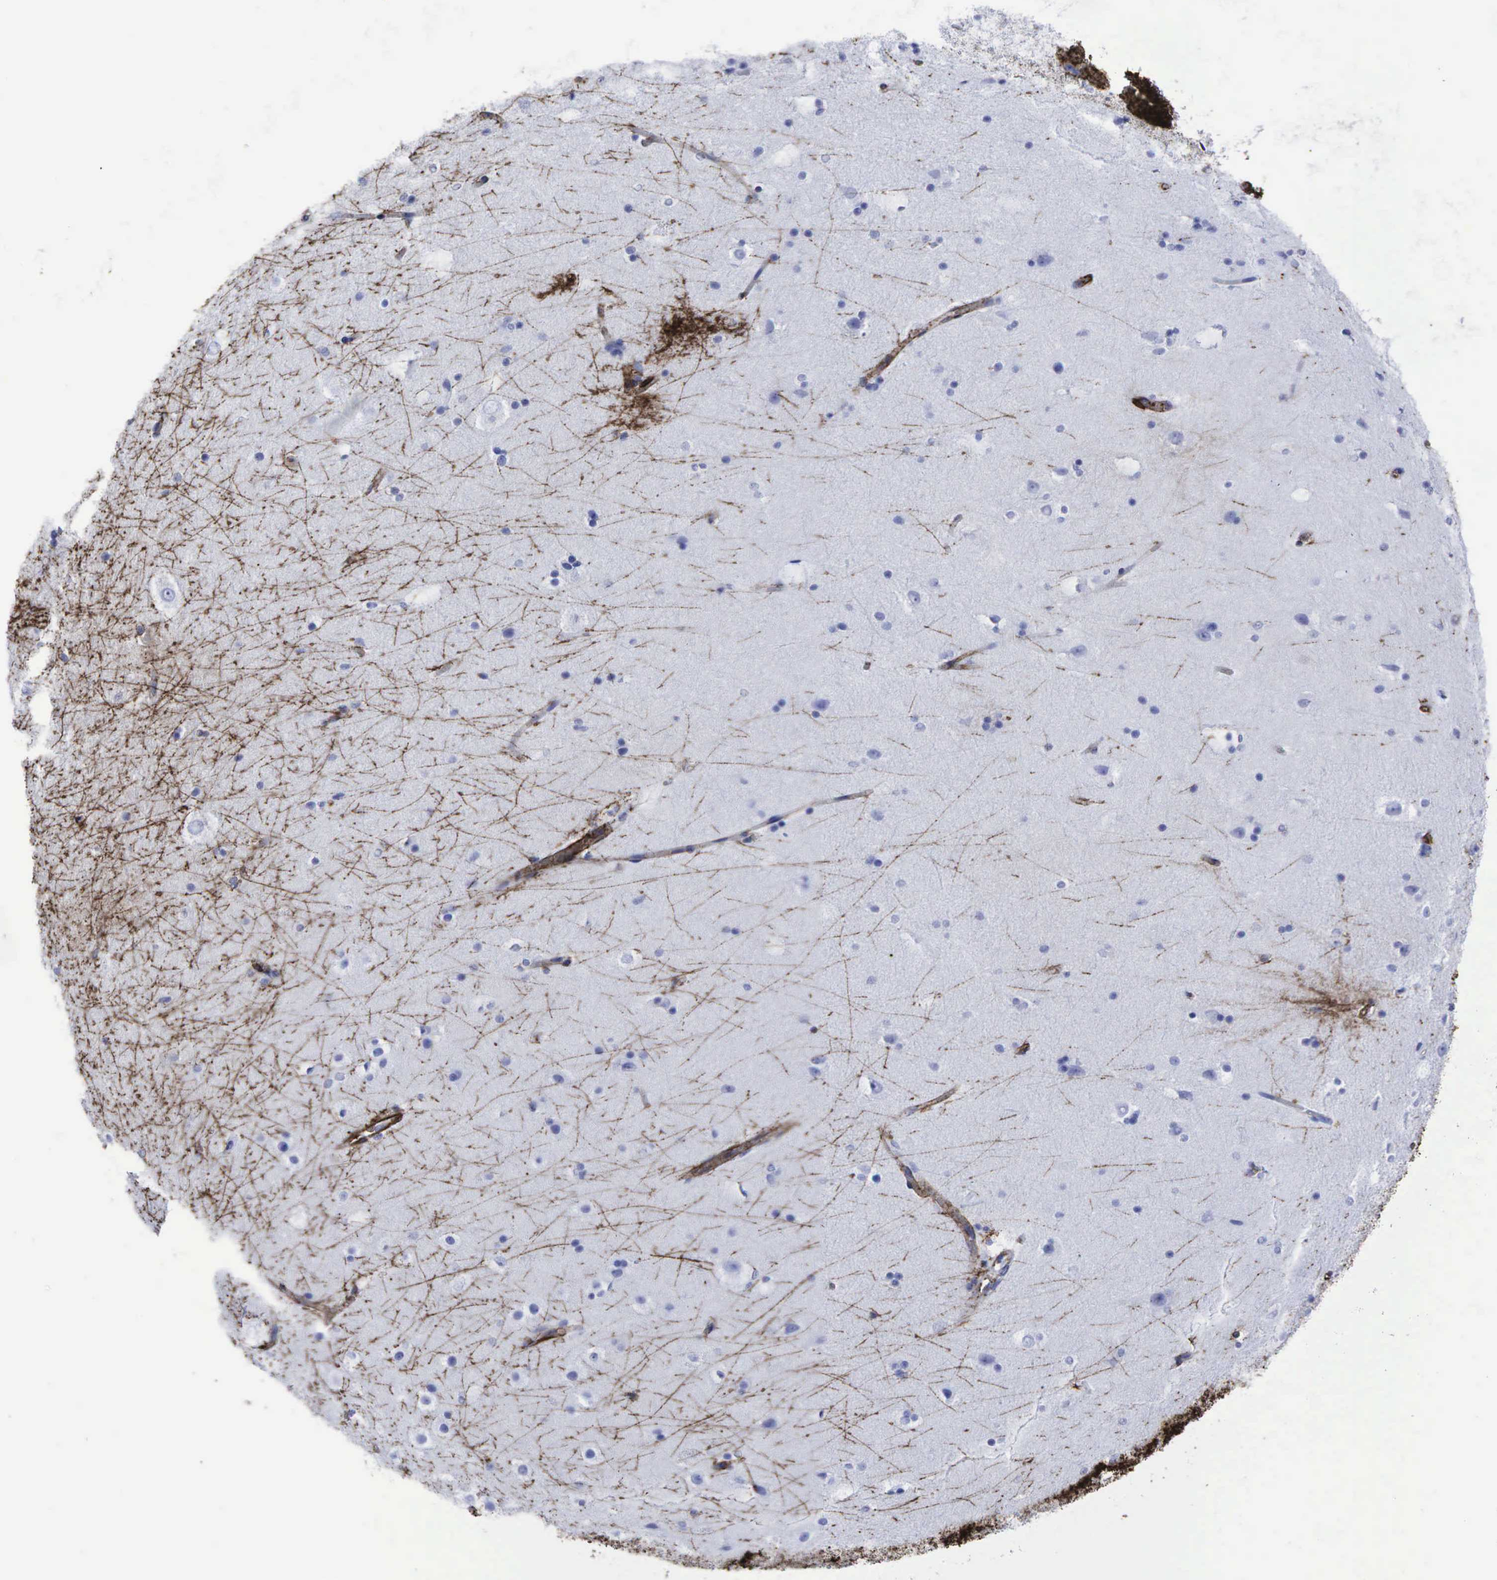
{"staining": {"intensity": "strong", "quantity": ">75%", "location": "cytoplasmic/membranous"}, "tissue": "cerebral cortex", "cell_type": "Endothelial cells", "image_type": "normal", "snomed": [{"axis": "morphology", "description": "Normal tissue, NOS"}, {"axis": "topography", "description": "Cerebral cortex"}, {"axis": "topography", "description": "Hippocampus"}], "caption": "Immunohistochemistry (IHC) (DAB (3,3'-diaminobenzidine)) staining of unremarkable human cerebral cortex shows strong cytoplasmic/membranous protein positivity in about >75% of endothelial cells. Immunohistochemistry stains the protein in brown and the nuclei are stained blue.", "gene": "CD44", "patient": {"sex": "female", "age": 19}}